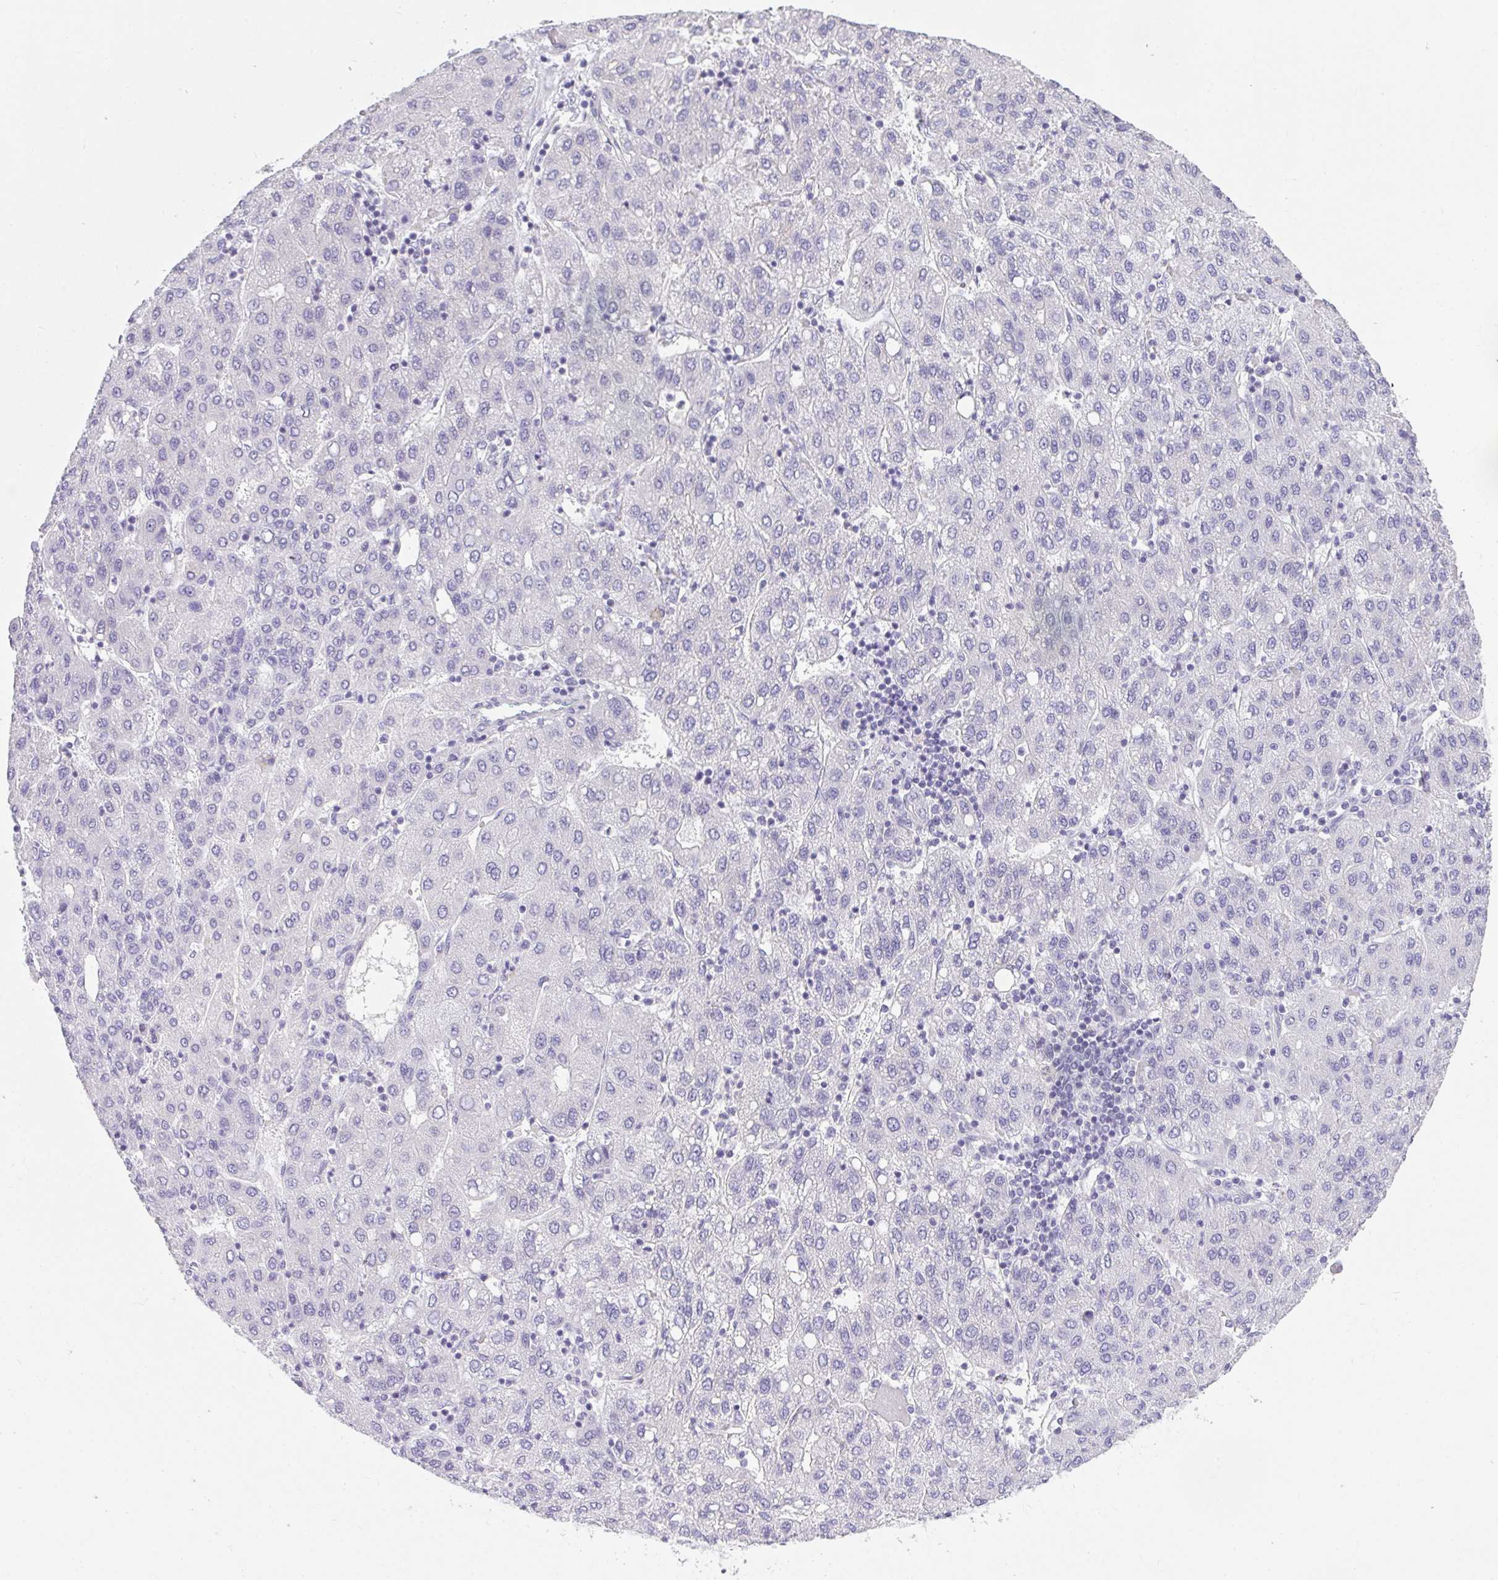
{"staining": {"intensity": "negative", "quantity": "none", "location": "none"}, "tissue": "liver cancer", "cell_type": "Tumor cells", "image_type": "cancer", "snomed": [{"axis": "morphology", "description": "Carcinoma, Hepatocellular, NOS"}, {"axis": "topography", "description": "Liver"}], "caption": "This is a image of immunohistochemistry staining of liver cancer, which shows no staining in tumor cells. The staining was performed using DAB to visualize the protein expression in brown, while the nuclei were stained in blue with hematoxylin (Magnification: 20x).", "gene": "PLPPR3", "patient": {"sex": "male", "age": 65}}